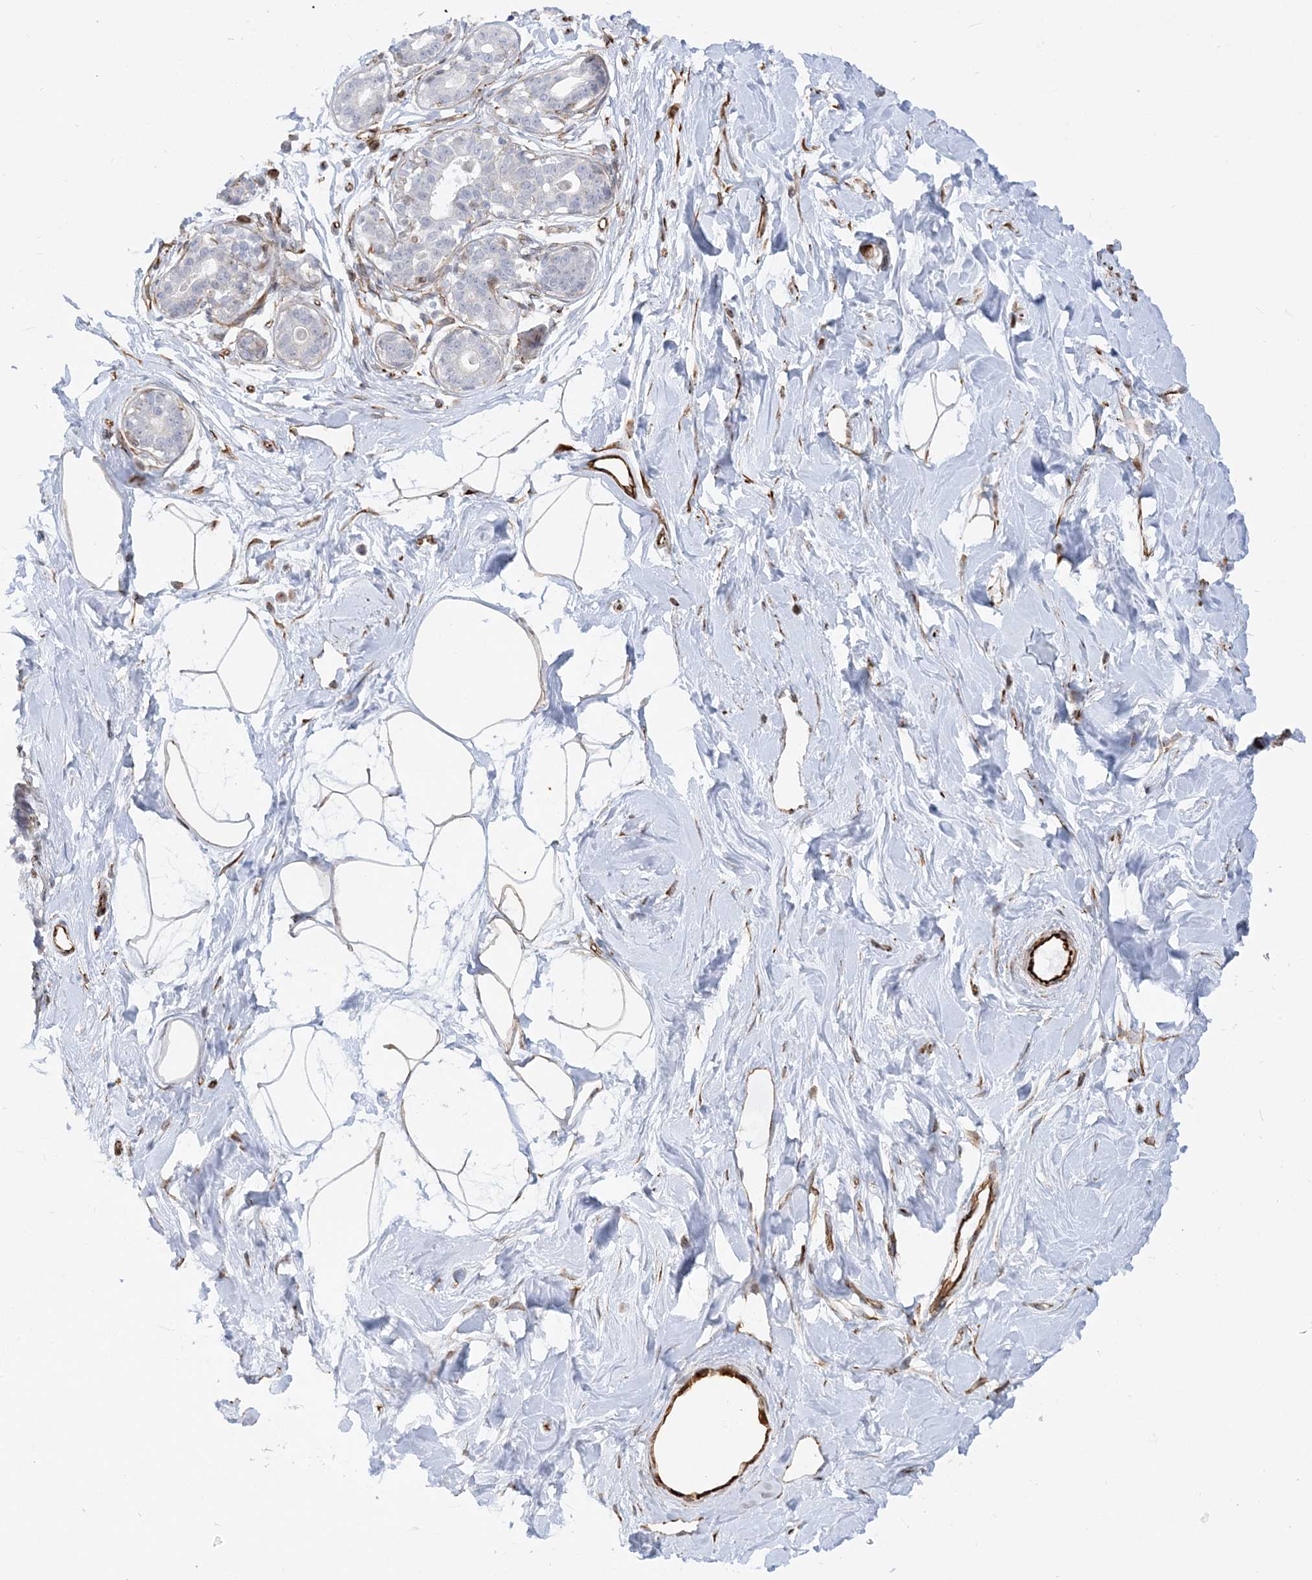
{"staining": {"intensity": "moderate", "quantity": ">75%", "location": "cytoplasmic/membranous,nuclear"}, "tissue": "breast", "cell_type": "Adipocytes", "image_type": "normal", "snomed": [{"axis": "morphology", "description": "Normal tissue, NOS"}, {"axis": "topography", "description": "Breast"}], "caption": "High-power microscopy captured an immunohistochemistry photomicrograph of unremarkable breast, revealing moderate cytoplasmic/membranous,nuclear positivity in approximately >75% of adipocytes.", "gene": "SCLT1", "patient": {"sex": "female", "age": 45}}